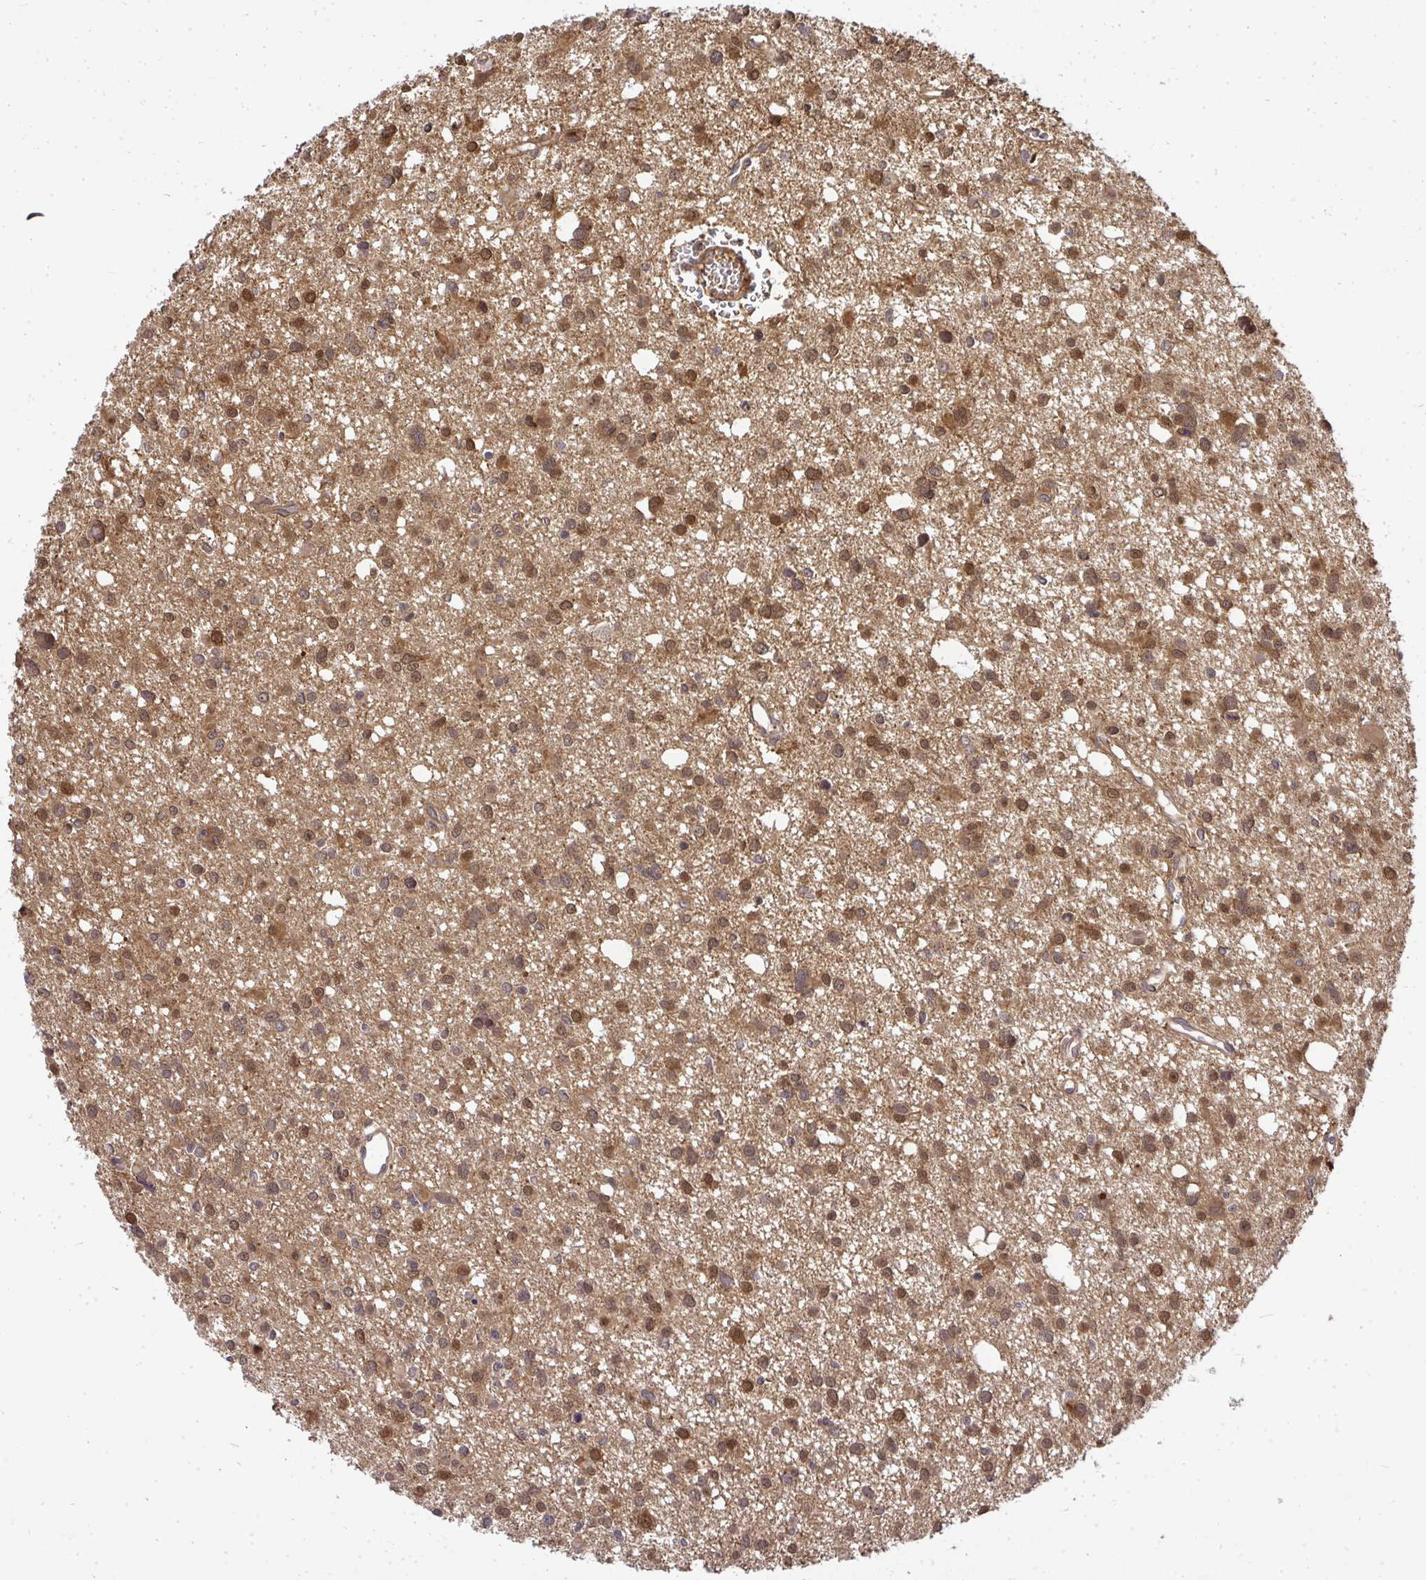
{"staining": {"intensity": "moderate", "quantity": ">75%", "location": "cytoplasmic/membranous,nuclear"}, "tissue": "glioma", "cell_type": "Tumor cells", "image_type": "cancer", "snomed": [{"axis": "morphology", "description": "Glioma, malignant, High grade"}, {"axis": "topography", "description": "Brain"}], "caption": "An IHC histopathology image of neoplastic tissue is shown. Protein staining in brown highlights moderate cytoplasmic/membranous and nuclear positivity in malignant glioma (high-grade) within tumor cells. The staining is performed using DAB (3,3'-diaminobenzidine) brown chromogen to label protein expression. The nuclei are counter-stained blue using hematoxylin.", "gene": "HDHD2", "patient": {"sex": "male", "age": 23}}